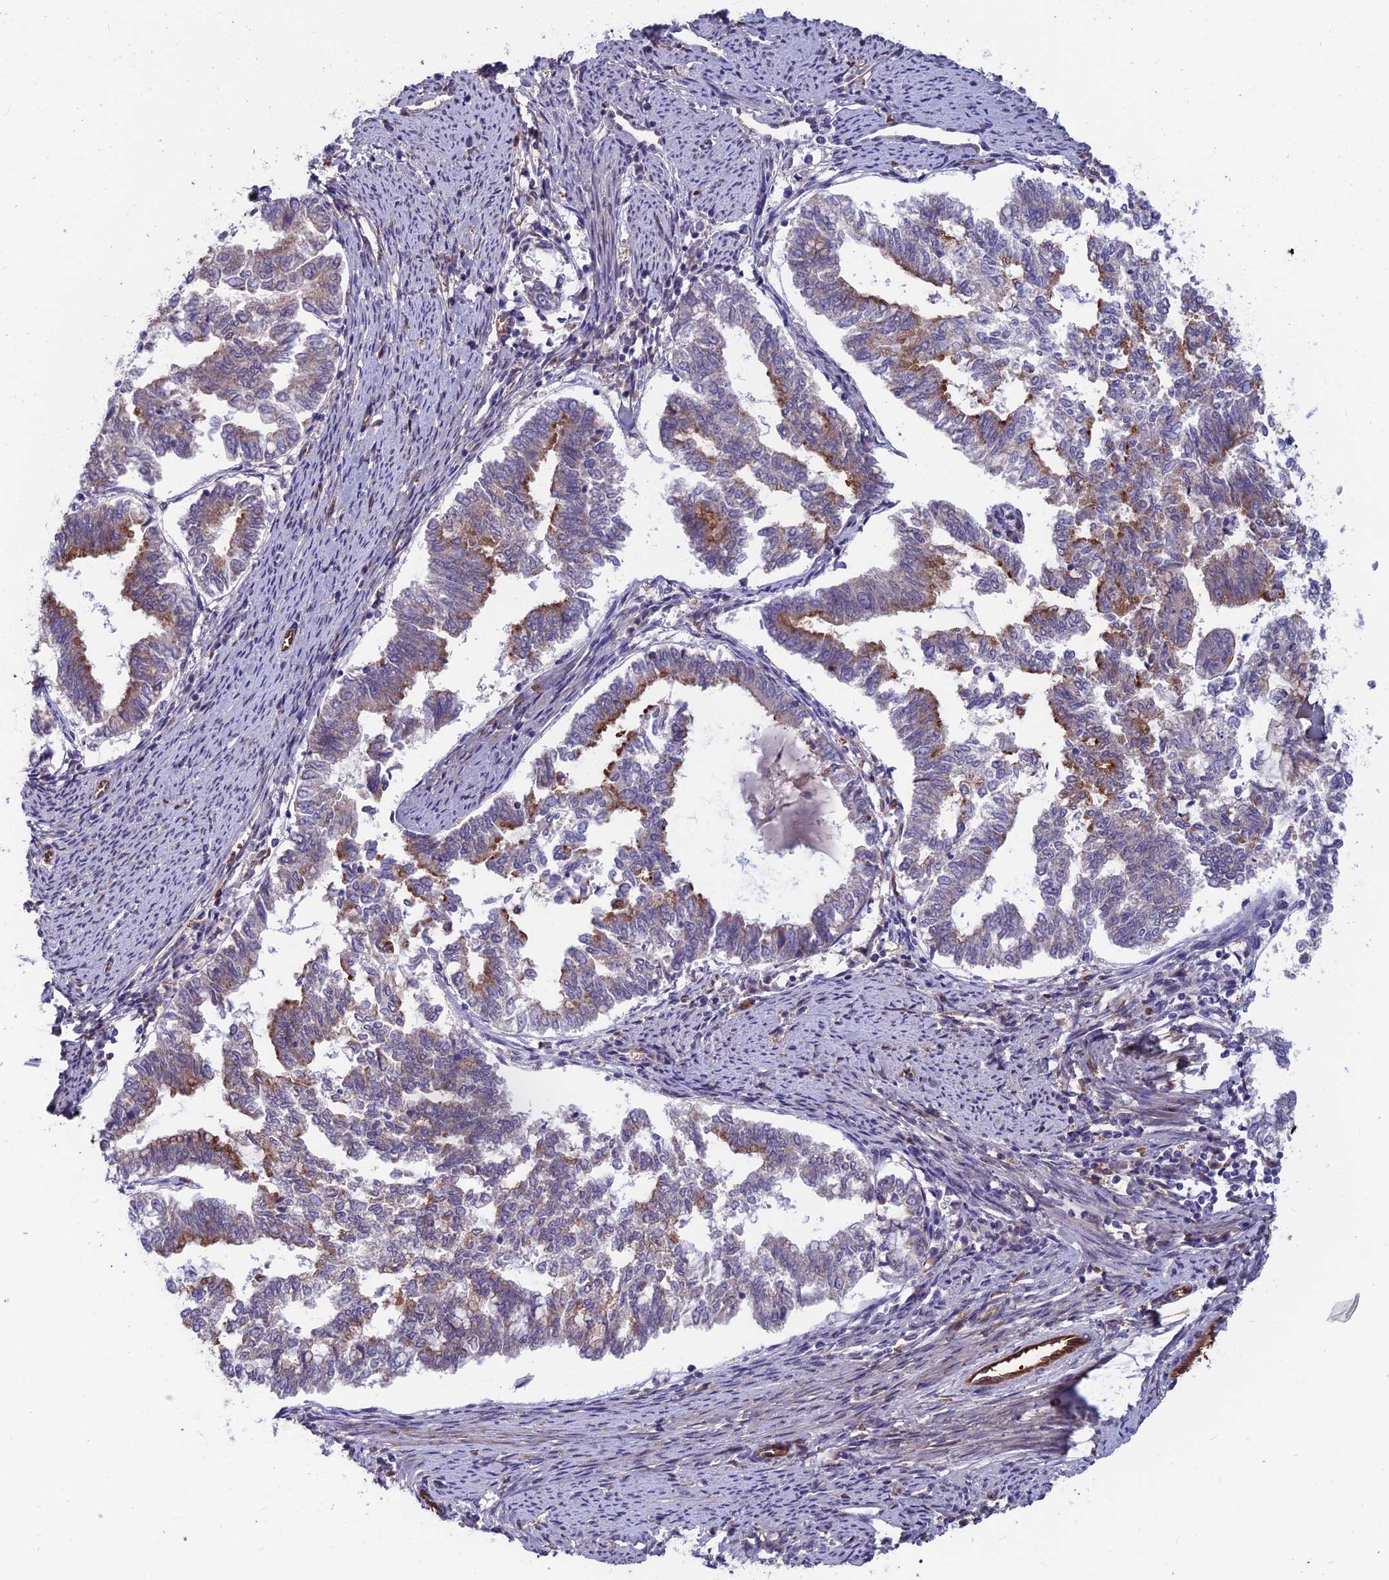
{"staining": {"intensity": "moderate", "quantity": "<25%", "location": "cytoplasmic/membranous"}, "tissue": "endometrial cancer", "cell_type": "Tumor cells", "image_type": "cancer", "snomed": [{"axis": "morphology", "description": "Adenocarcinoma, NOS"}, {"axis": "topography", "description": "Endometrium"}], "caption": "Approximately <25% of tumor cells in endometrial cancer (adenocarcinoma) display moderate cytoplasmic/membranous protein staining as visualized by brown immunohistochemical staining.", "gene": "MAST2", "patient": {"sex": "female", "age": 79}}